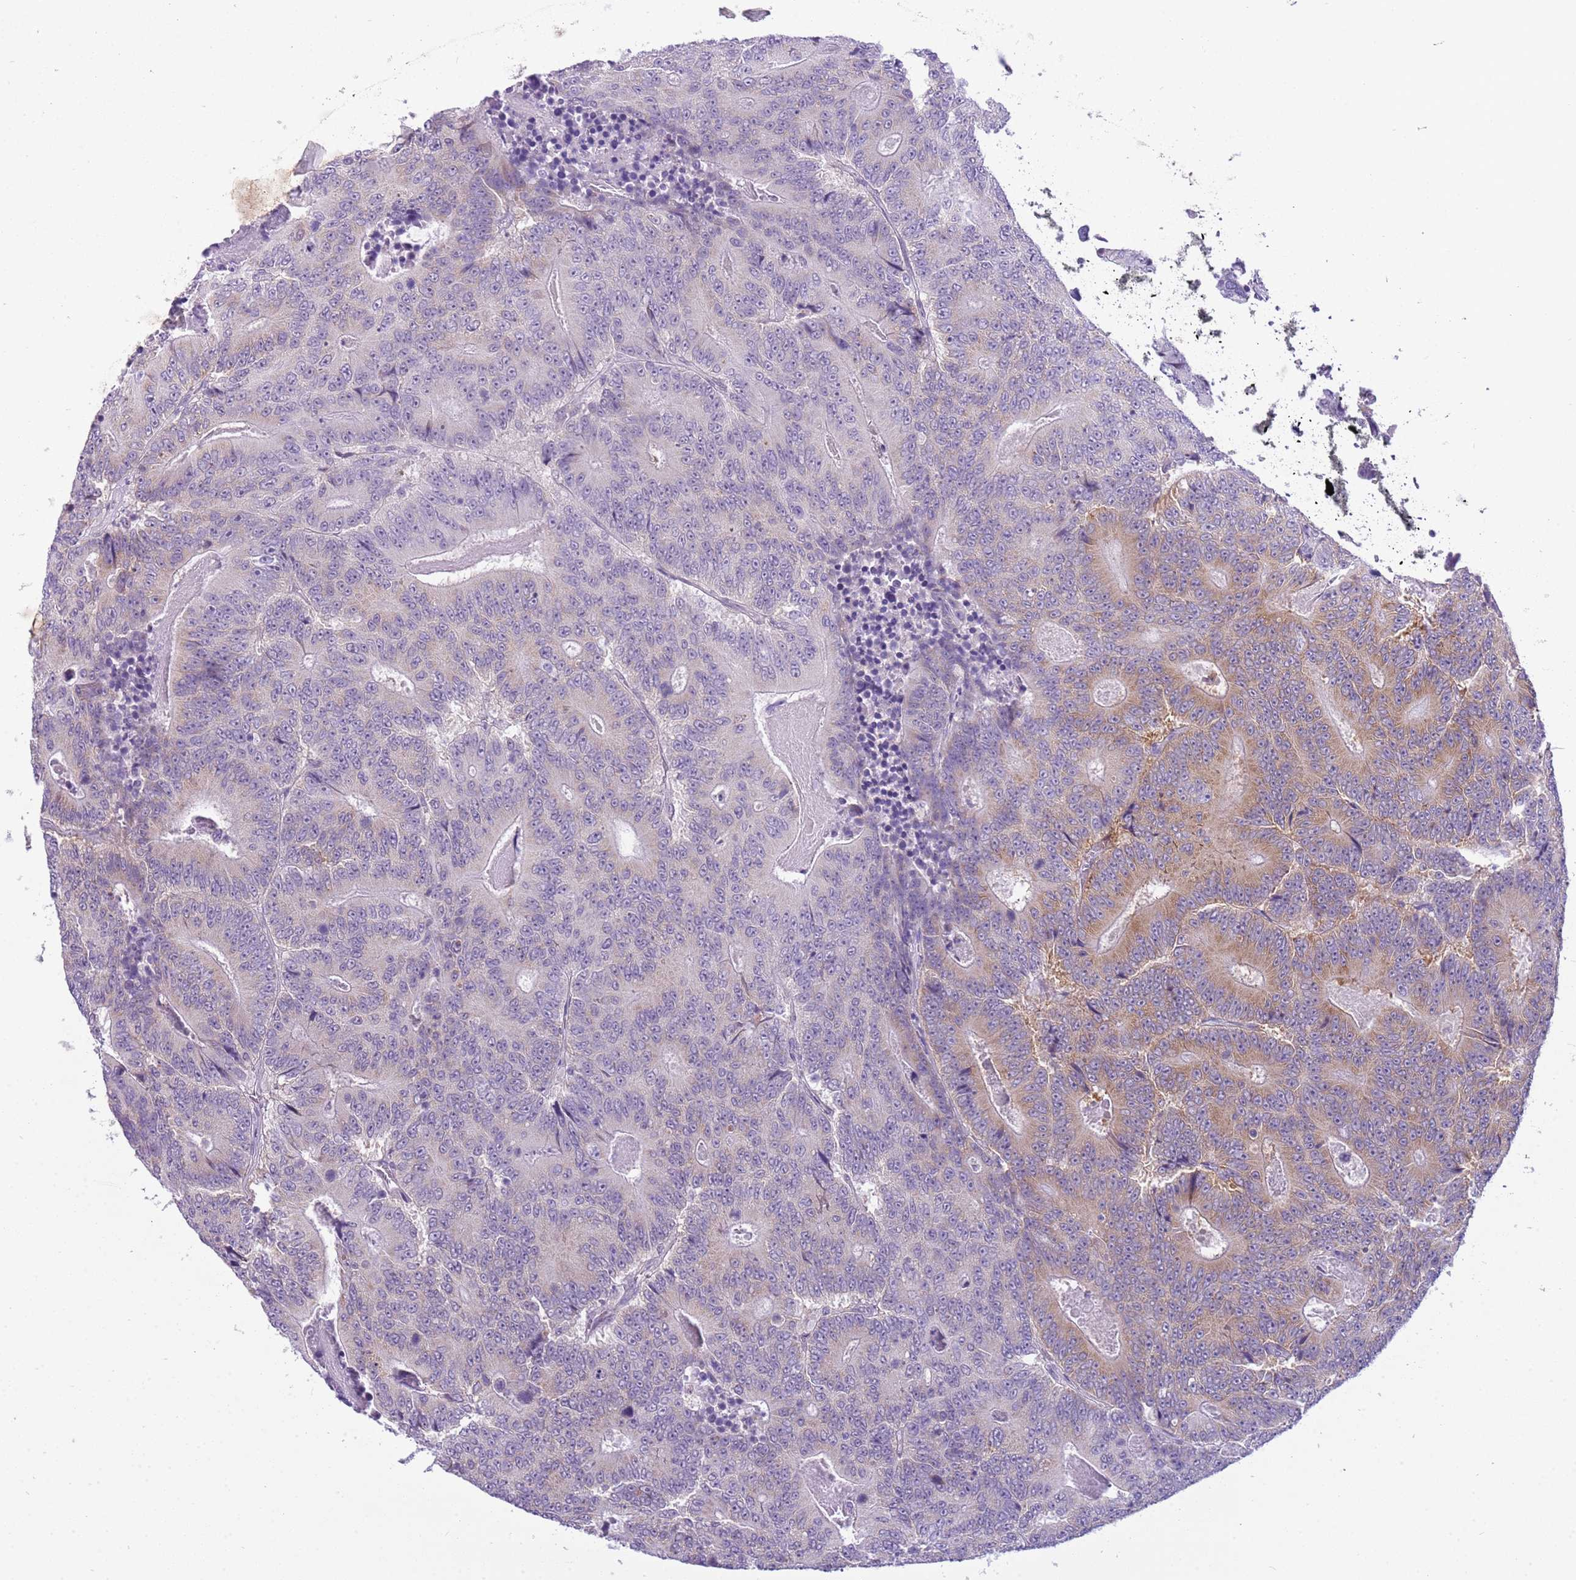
{"staining": {"intensity": "moderate", "quantity": "<25%", "location": "cytoplasmic/membranous"}, "tissue": "colorectal cancer", "cell_type": "Tumor cells", "image_type": "cancer", "snomed": [{"axis": "morphology", "description": "Adenocarcinoma, NOS"}, {"axis": "topography", "description": "Colon"}], "caption": "High-power microscopy captured an IHC histopathology image of colorectal adenocarcinoma, revealing moderate cytoplasmic/membranous staining in approximately <25% of tumor cells.", "gene": "FAM120C", "patient": {"sex": "male", "age": 83}}